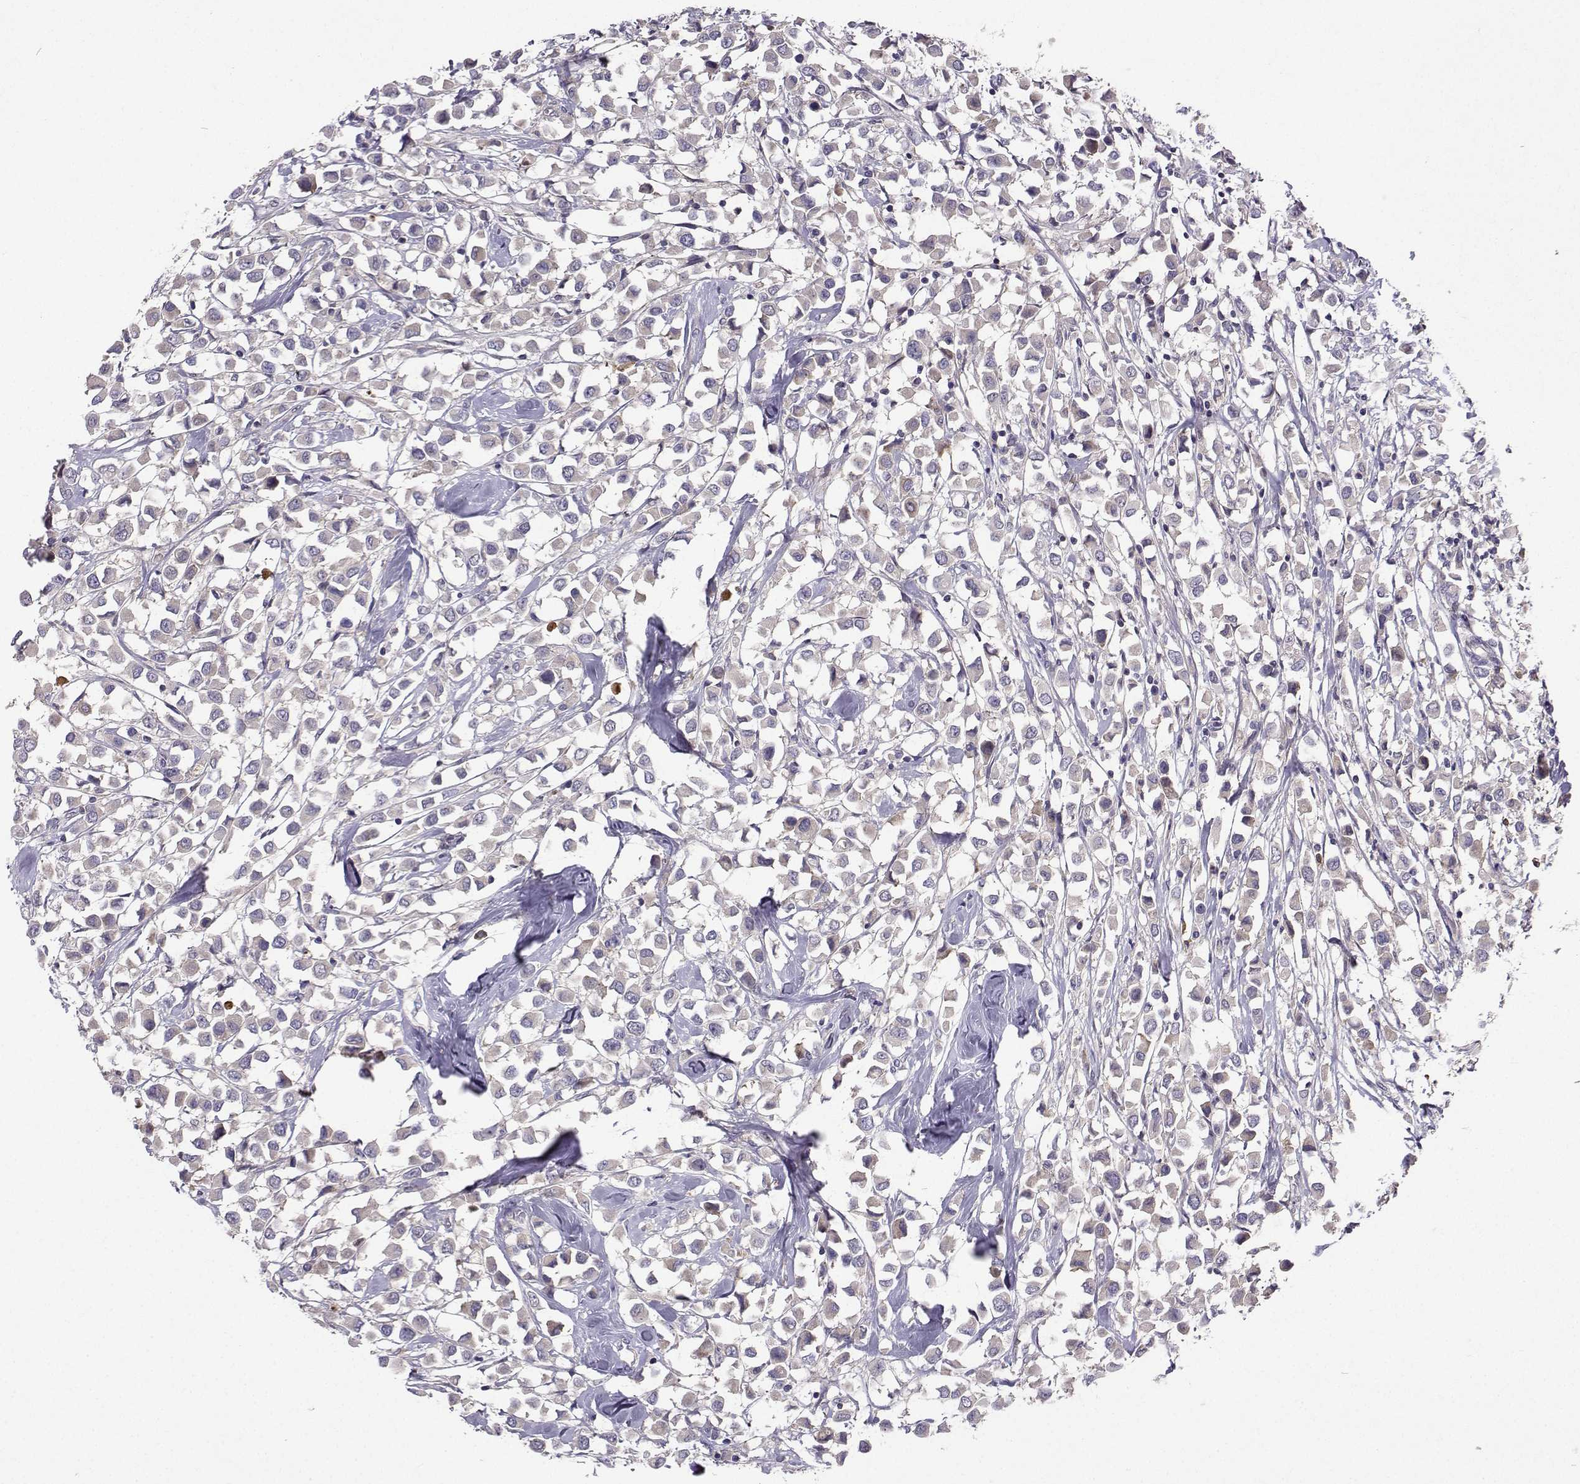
{"staining": {"intensity": "negative", "quantity": "none", "location": "none"}, "tissue": "breast cancer", "cell_type": "Tumor cells", "image_type": "cancer", "snomed": [{"axis": "morphology", "description": "Duct carcinoma"}, {"axis": "topography", "description": "Breast"}], "caption": "Breast invasive ductal carcinoma was stained to show a protein in brown. There is no significant expression in tumor cells.", "gene": "STXBP5", "patient": {"sex": "female", "age": 61}}